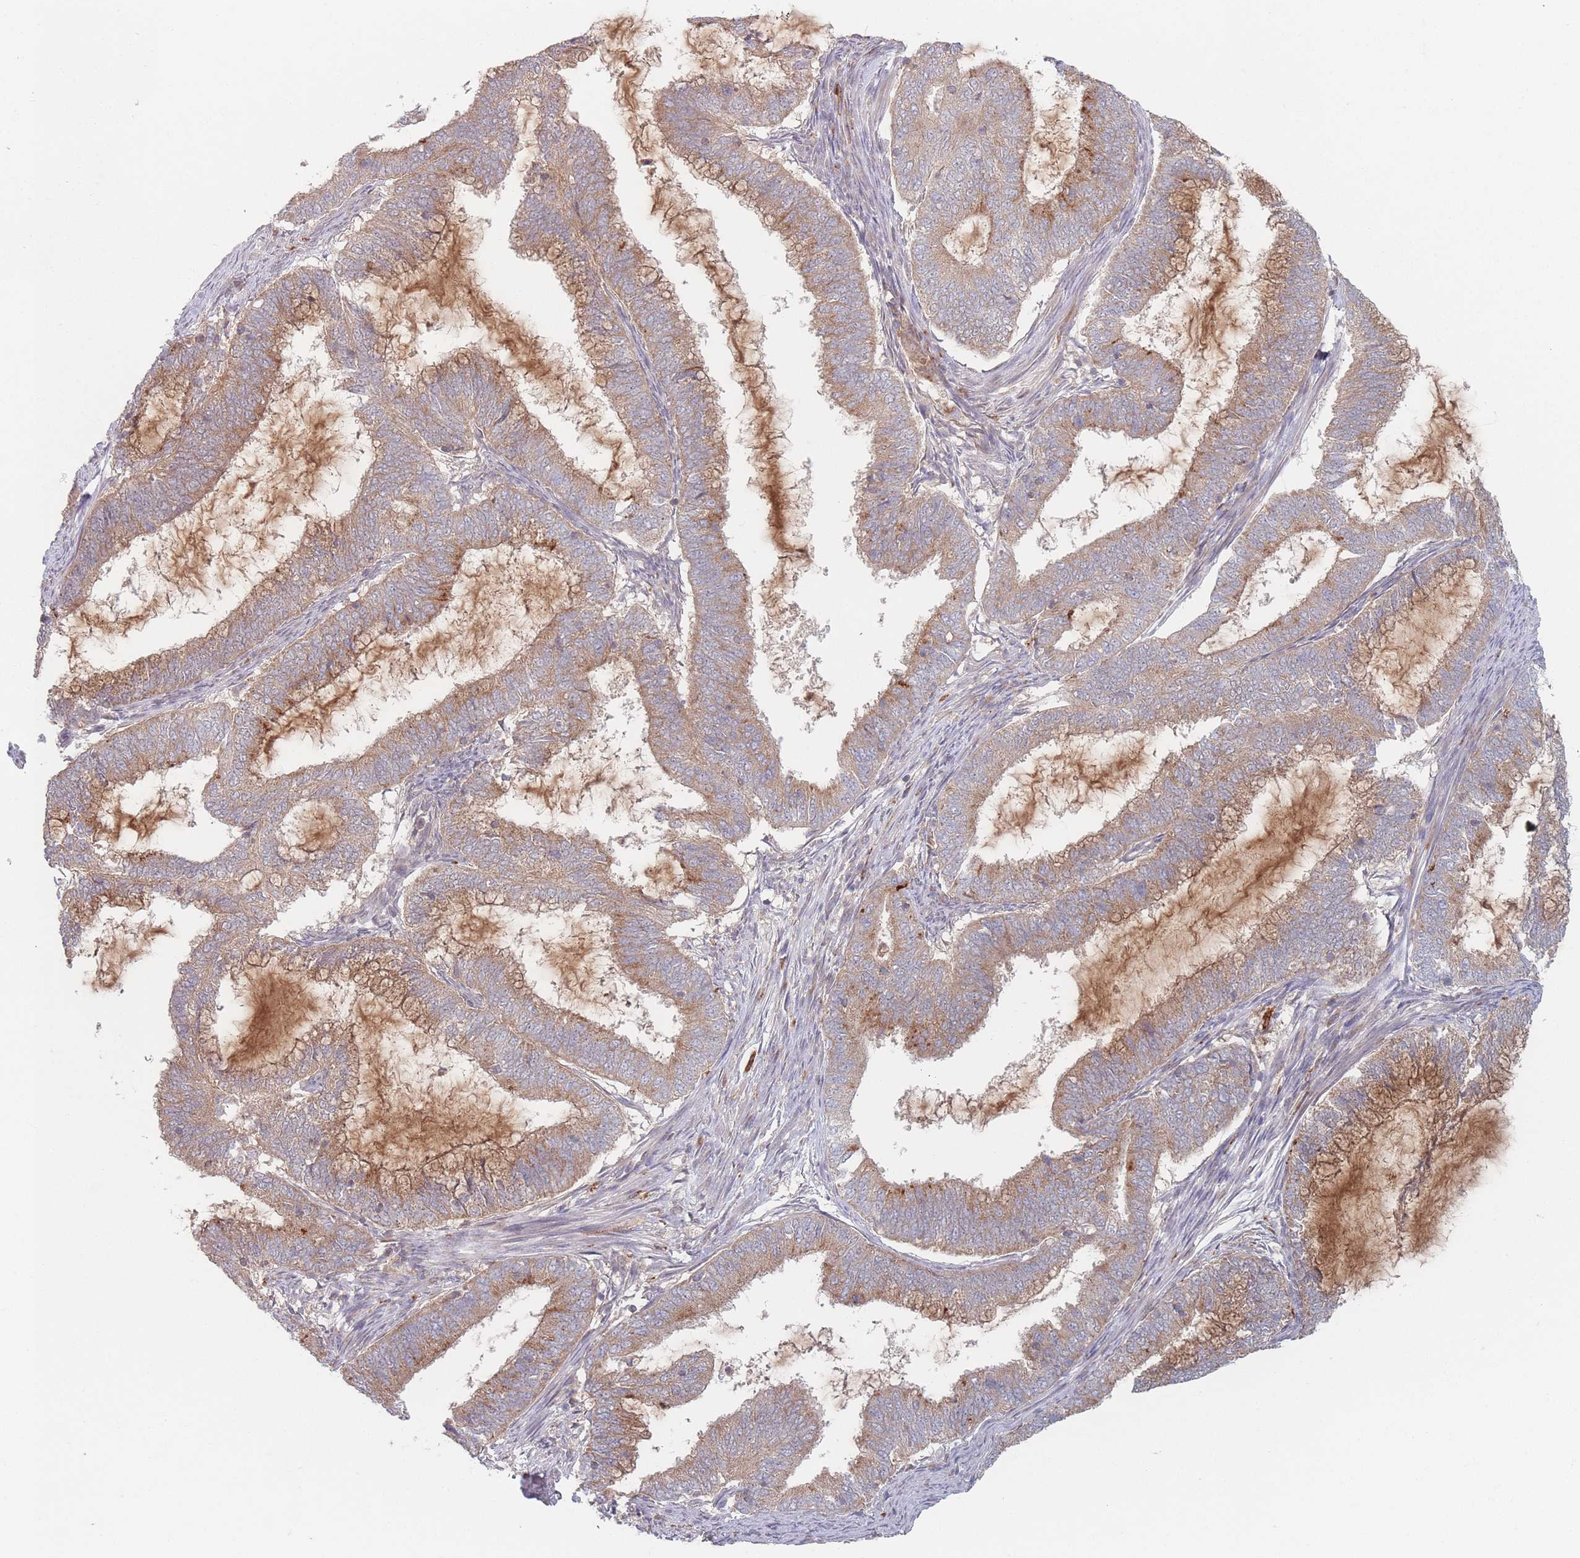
{"staining": {"intensity": "moderate", "quantity": ">75%", "location": "cytoplasmic/membranous"}, "tissue": "endometrial cancer", "cell_type": "Tumor cells", "image_type": "cancer", "snomed": [{"axis": "morphology", "description": "Adenocarcinoma, NOS"}, {"axis": "topography", "description": "Endometrium"}], "caption": "Endometrial cancer tissue displays moderate cytoplasmic/membranous staining in about >75% of tumor cells, visualized by immunohistochemistry.", "gene": "PPM1A", "patient": {"sex": "female", "age": 51}}